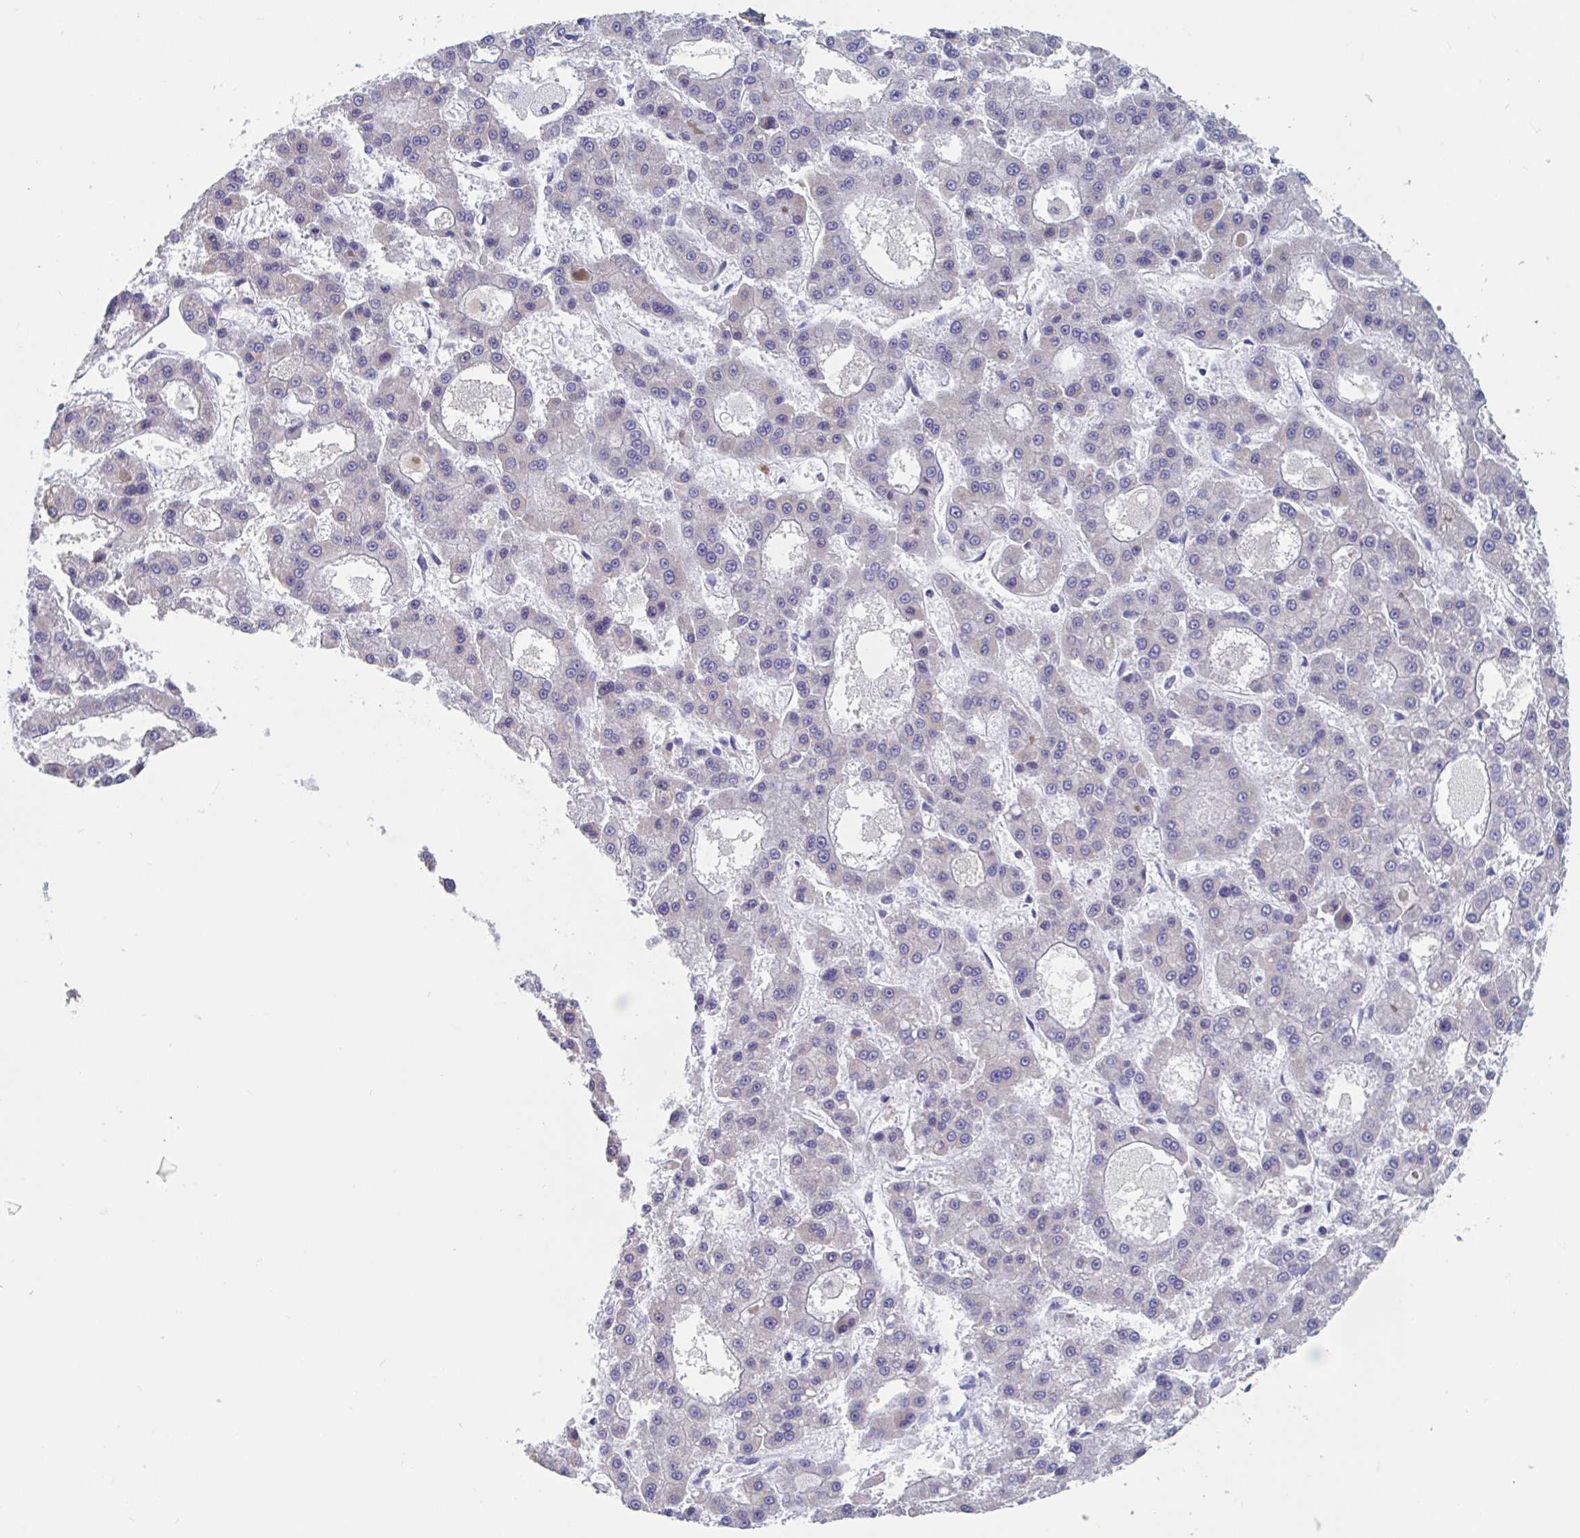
{"staining": {"intensity": "negative", "quantity": "none", "location": "none"}, "tissue": "liver cancer", "cell_type": "Tumor cells", "image_type": "cancer", "snomed": [{"axis": "morphology", "description": "Carcinoma, Hepatocellular, NOS"}, {"axis": "topography", "description": "Liver"}], "caption": "This is a histopathology image of immunohistochemistry staining of liver cancer, which shows no staining in tumor cells. The staining is performed using DAB (3,3'-diaminobenzidine) brown chromogen with nuclei counter-stained in using hematoxylin.", "gene": "UNKL", "patient": {"sex": "male", "age": 70}}